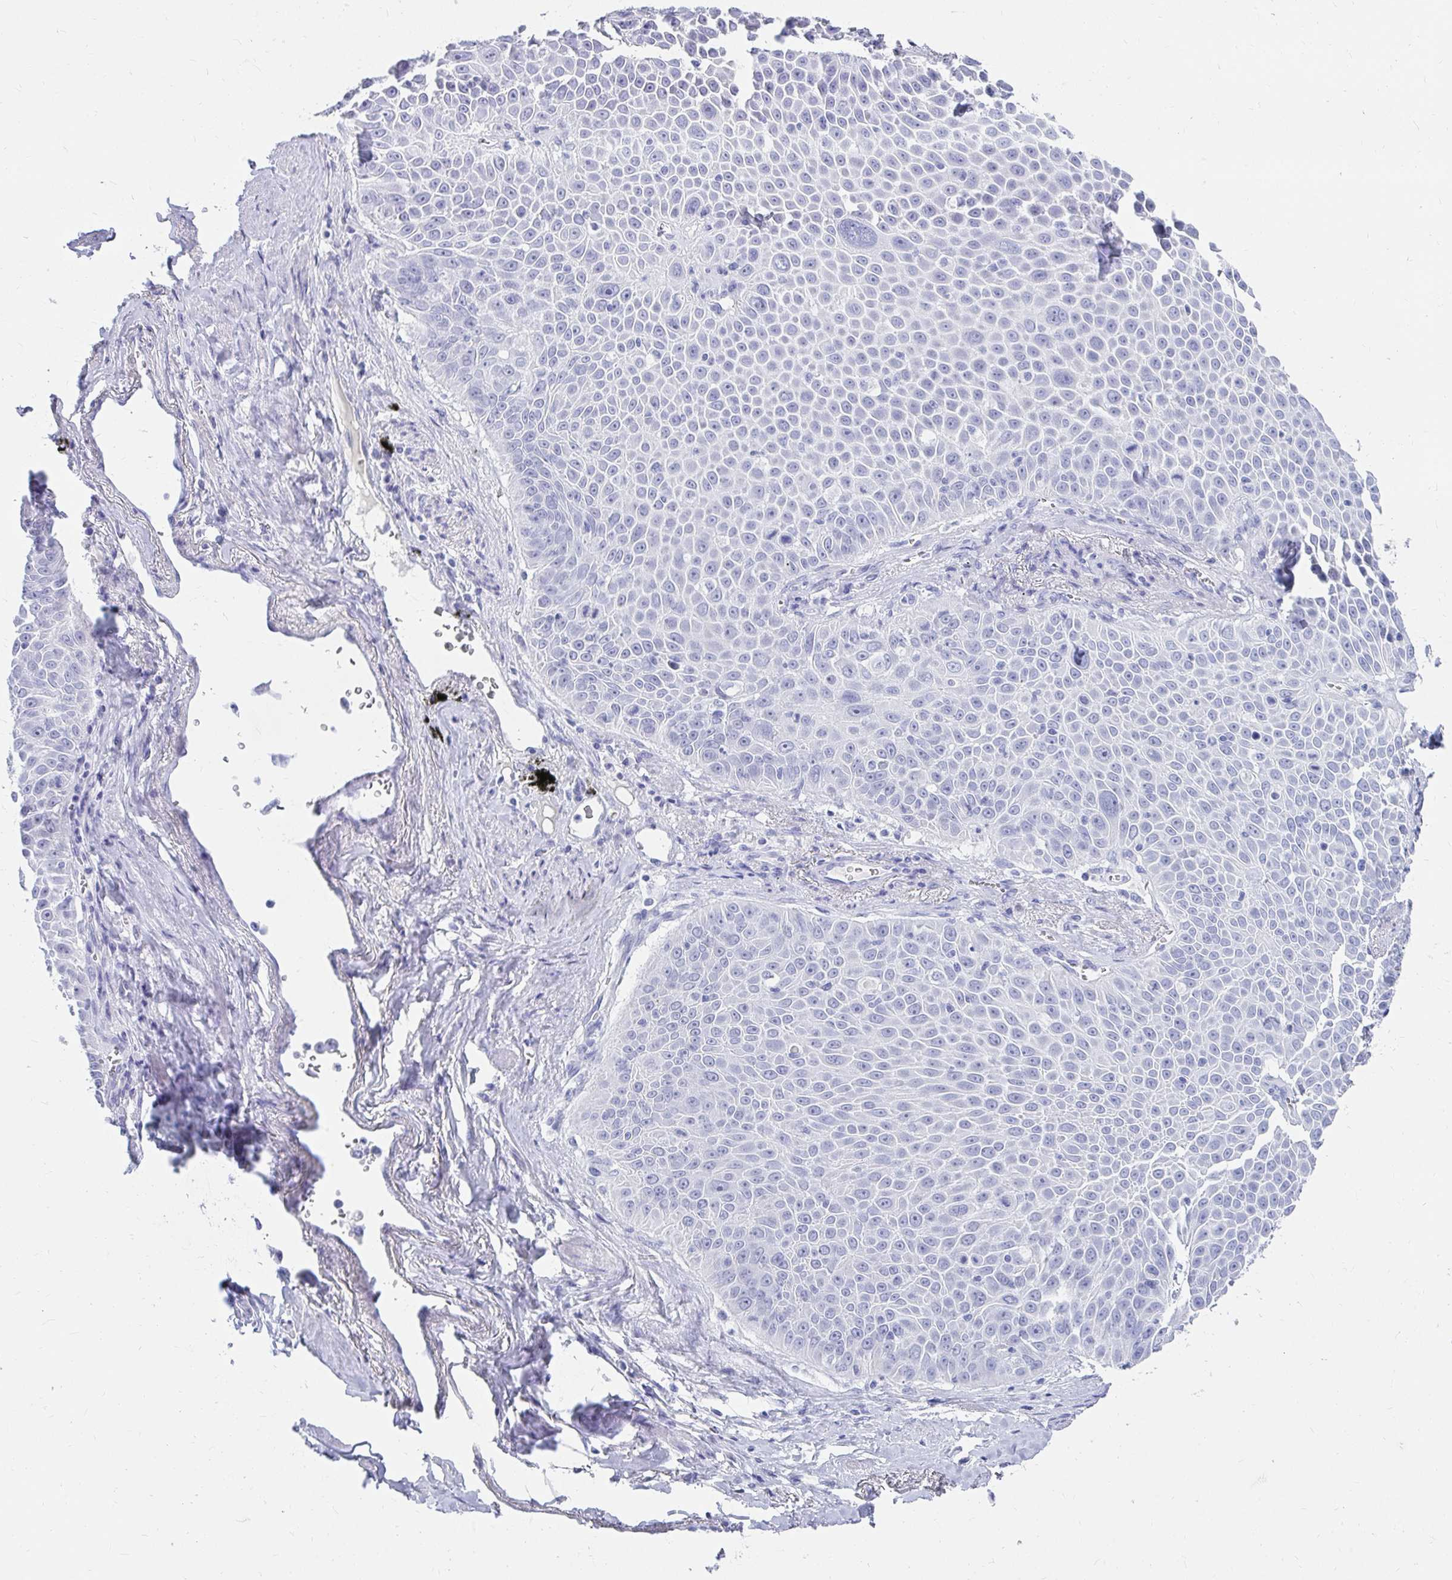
{"staining": {"intensity": "negative", "quantity": "none", "location": "none"}, "tissue": "lung cancer", "cell_type": "Tumor cells", "image_type": "cancer", "snomed": [{"axis": "morphology", "description": "Squamous cell carcinoma, NOS"}, {"axis": "morphology", "description": "Squamous cell carcinoma, metastatic, NOS"}, {"axis": "topography", "description": "Lymph node"}, {"axis": "topography", "description": "Lung"}], "caption": "IHC image of human squamous cell carcinoma (lung) stained for a protein (brown), which reveals no positivity in tumor cells.", "gene": "DPEP3", "patient": {"sex": "female", "age": 62}}